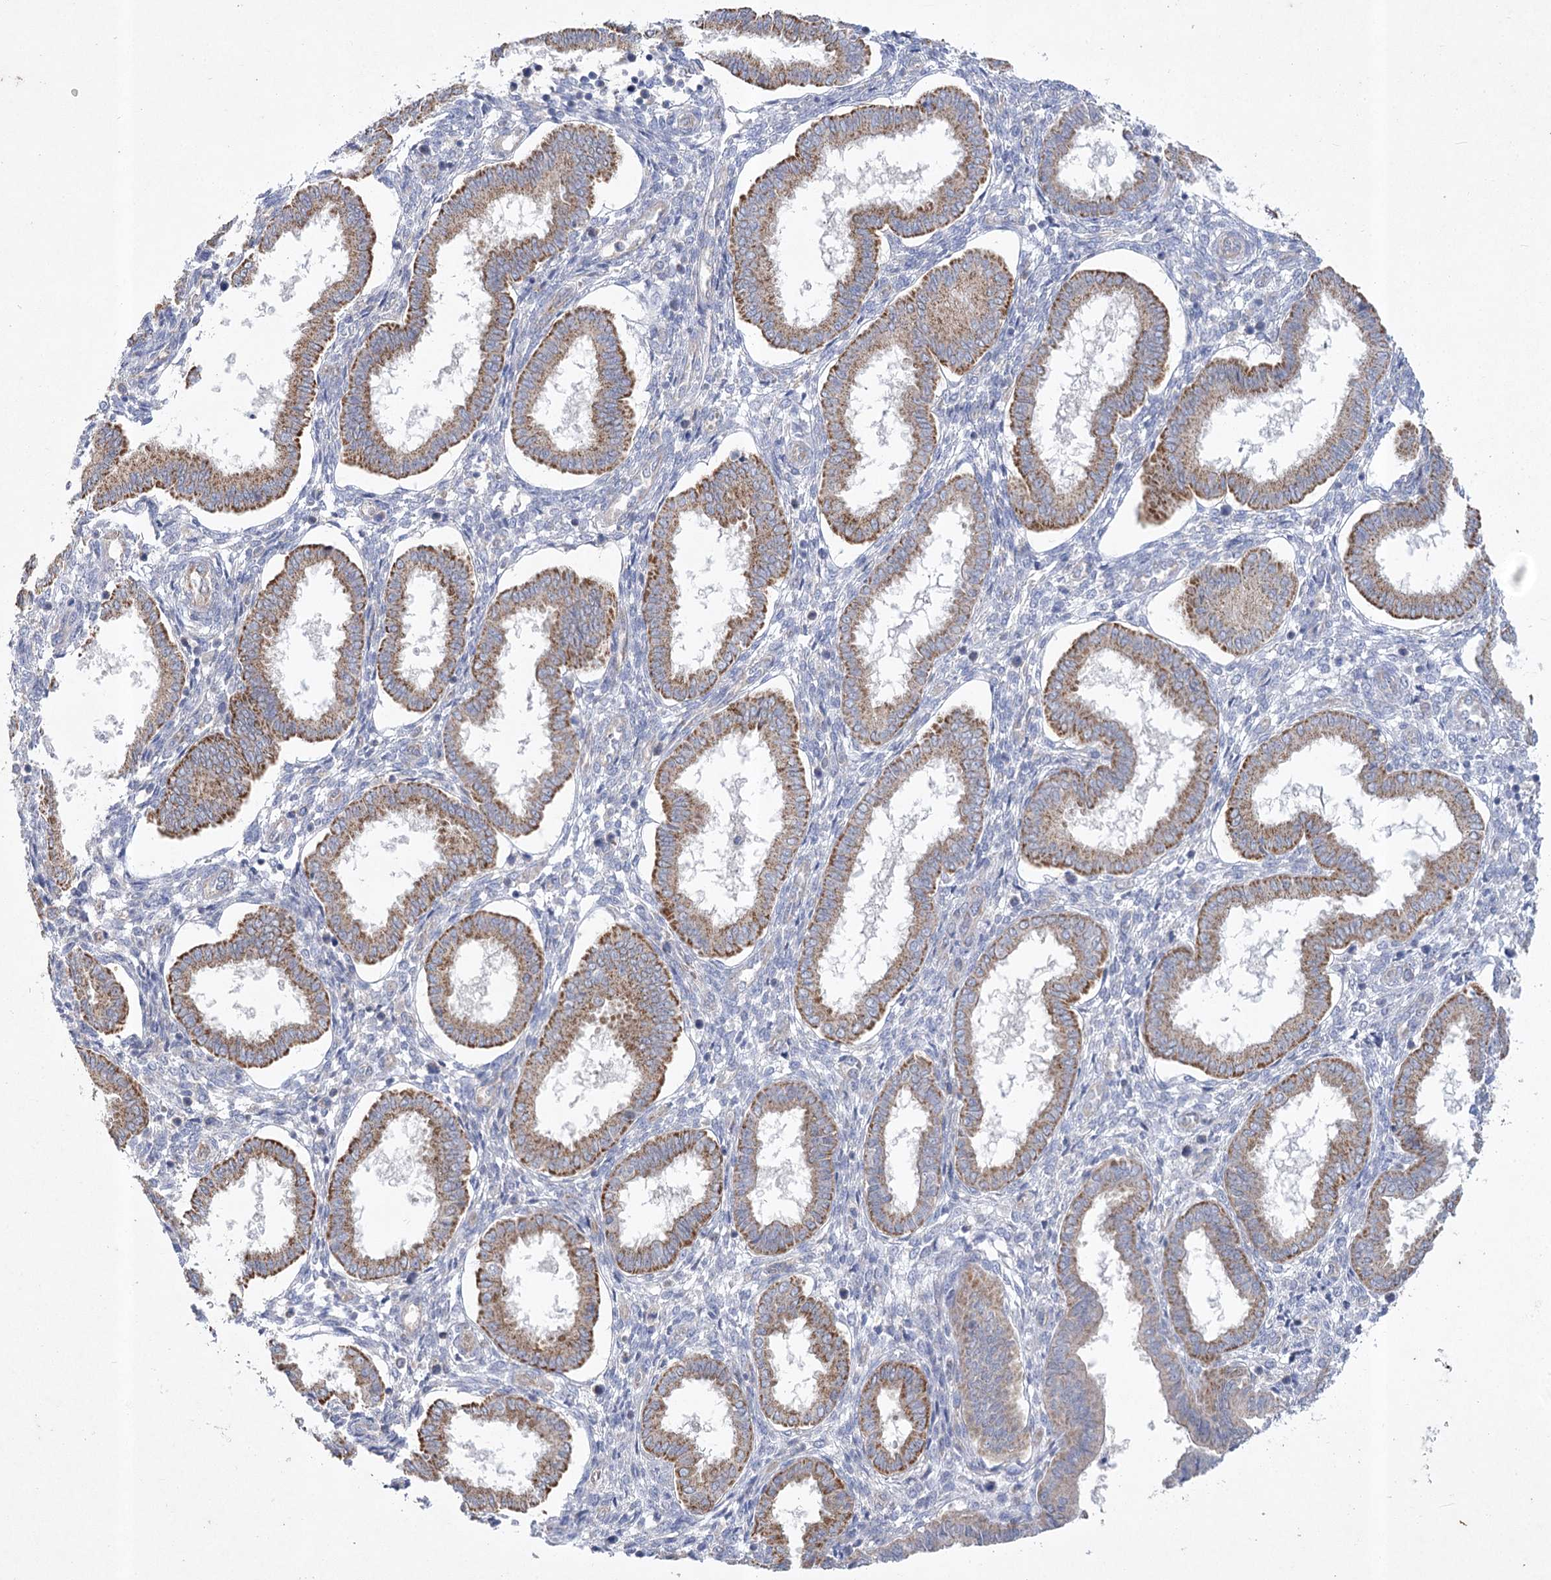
{"staining": {"intensity": "negative", "quantity": "none", "location": "none"}, "tissue": "endometrium", "cell_type": "Cells in endometrial stroma", "image_type": "normal", "snomed": [{"axis": "morphology", "description": "Normal tissue, NOS"}, {"axis": "topography", "description": "Endometrium"}], "caption": "This histopathology image is of unremarkable endometrium stained with immunohistochemistry (IHC) to label a protein in brown with the nuclei are counter-stained blue. There is no expression in cells in endometrial stroma. (Stains: DAB immunohistochemistry (IHC) with hematoxylin counter stain, Microscopy: brightfield microscopy at high magnification).", "gene": "ITSN2", "patient": {"sex": "female", "age": 24}}